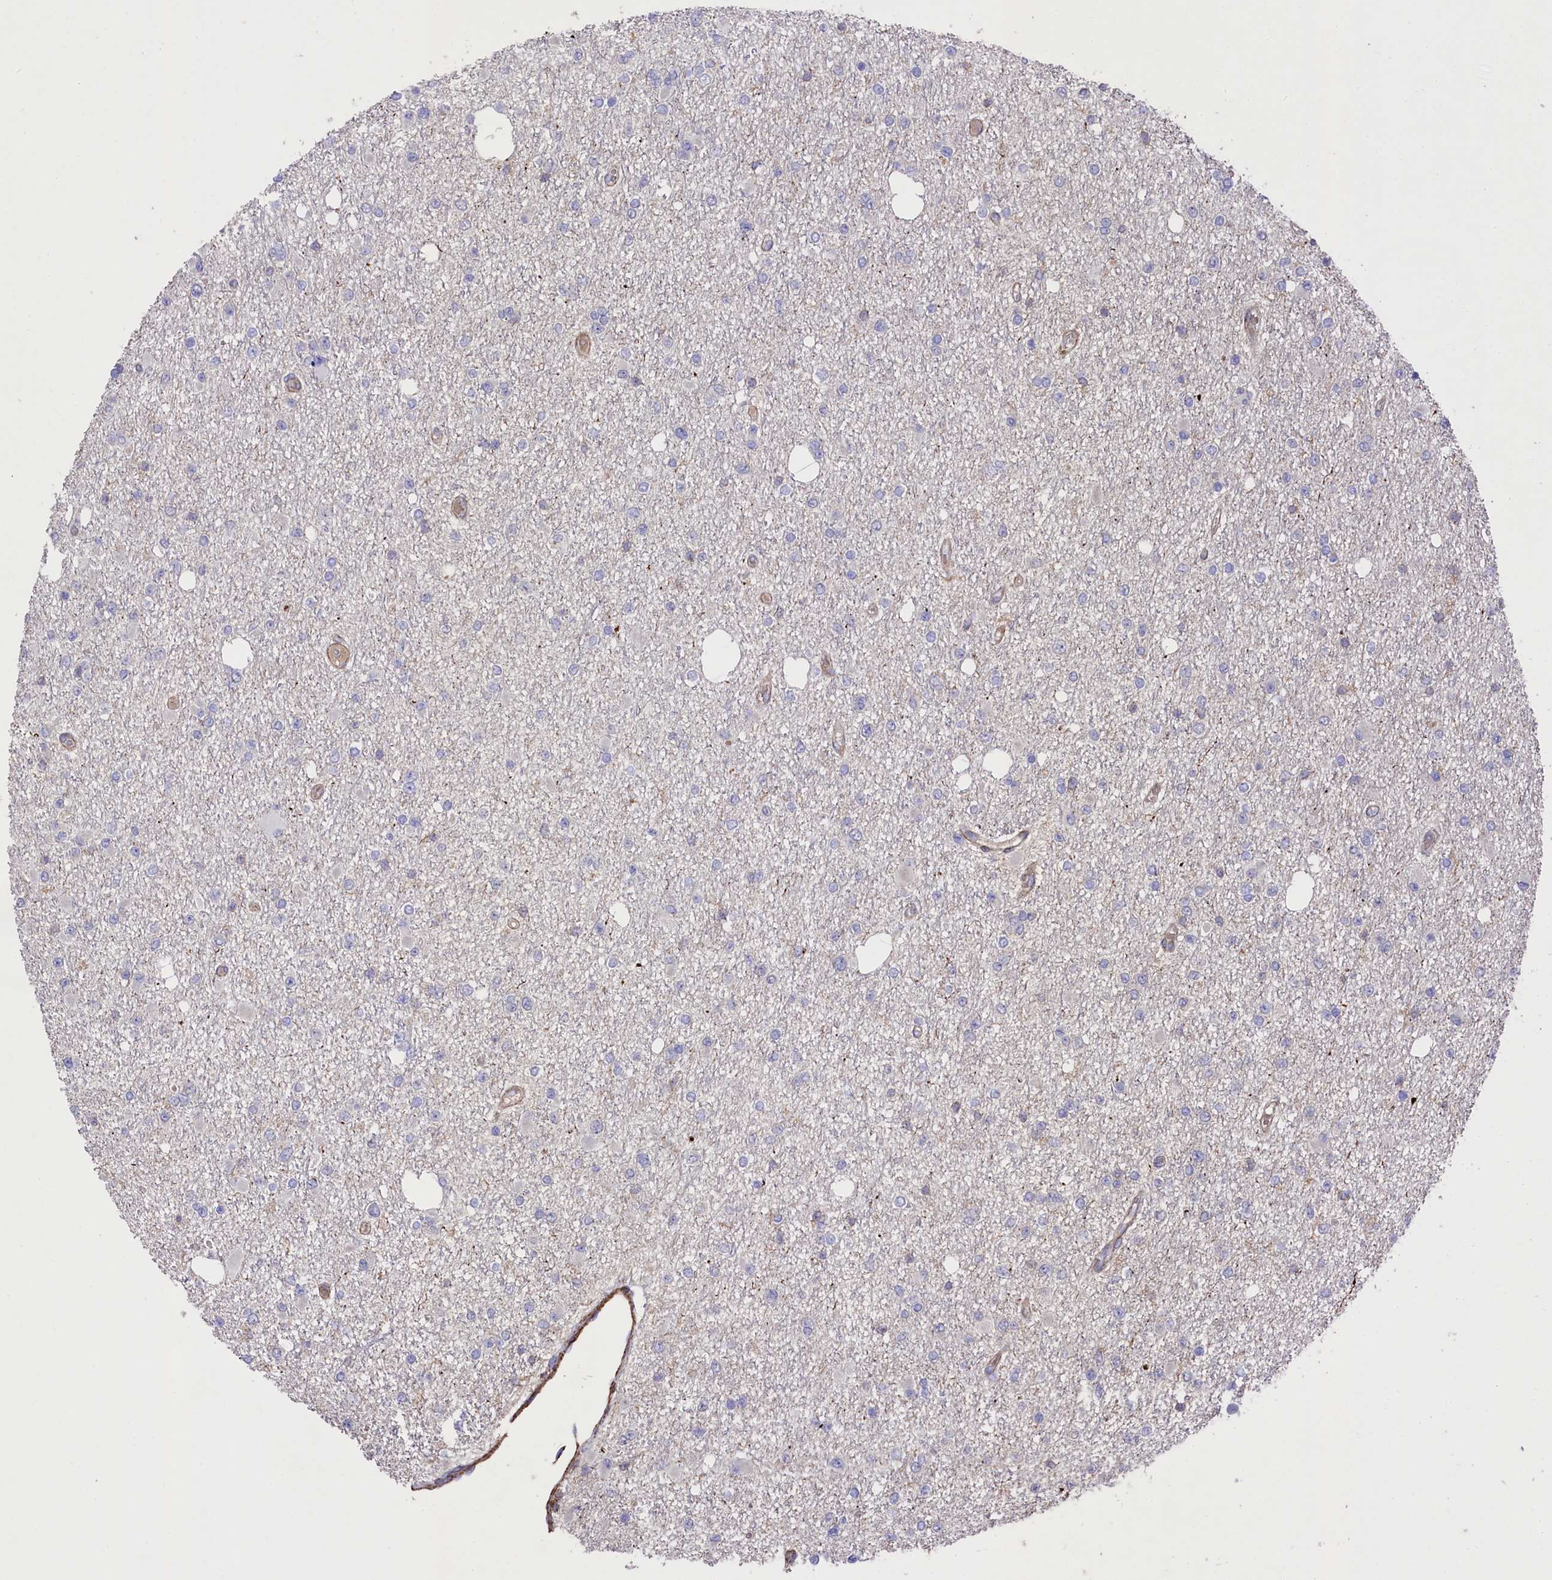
{"staining": {"intensity": "negative", "quantity": "none", "location": "none"}, "tissue": "glioma", "cell_type": "Tumor cells", "image_type": "cancer", "snomed": [{"axis": "morphology", "description": "Glioma, malignant, Low grade"}, {"axis": "topography", "description": "Brain"}], "caption": "The photomicrograph displays no significant staining in tumor cells of malignant low-grade glioma.", "gene": "RAPSN", "patient": {"sex": "female", "age": 22}}